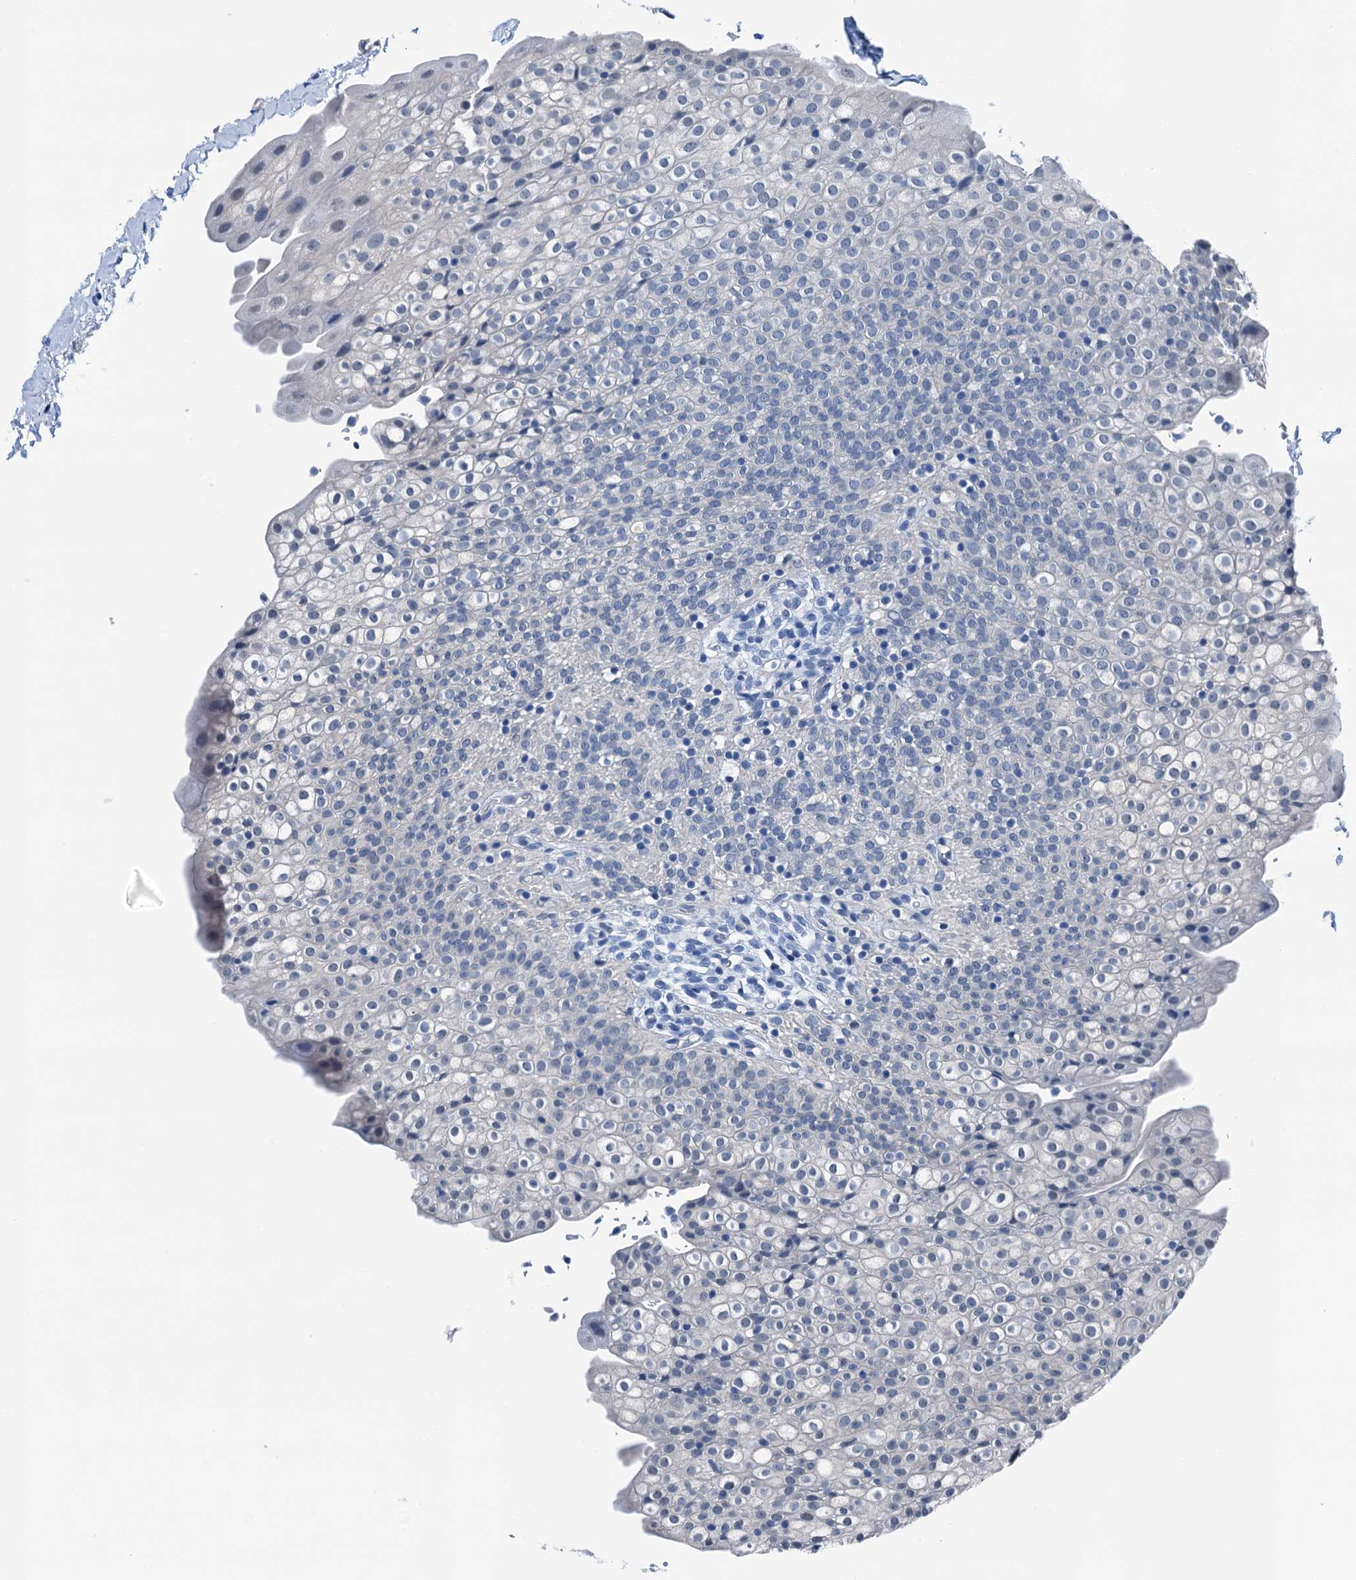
{"staining": {"intensity": "negative", "quantity": "none", "location": "none"}, "tissue": "urinary bladder", "cell_type": "Urothelial cells", "image_type": "normal", "snomed": [{"axis": "morphology", "description": "Normal tissue, NOS"}, {"axis": "topography", "description": "Urinary bladder"}], "caption": "DAB (3,3'-diaminobenzidine) immunohistochemical staining of benign human urinary bladder displays no significant expression in urothelial cells.", "gene": "CBLN3", "patient": {"sex": "male", "age": 55}}